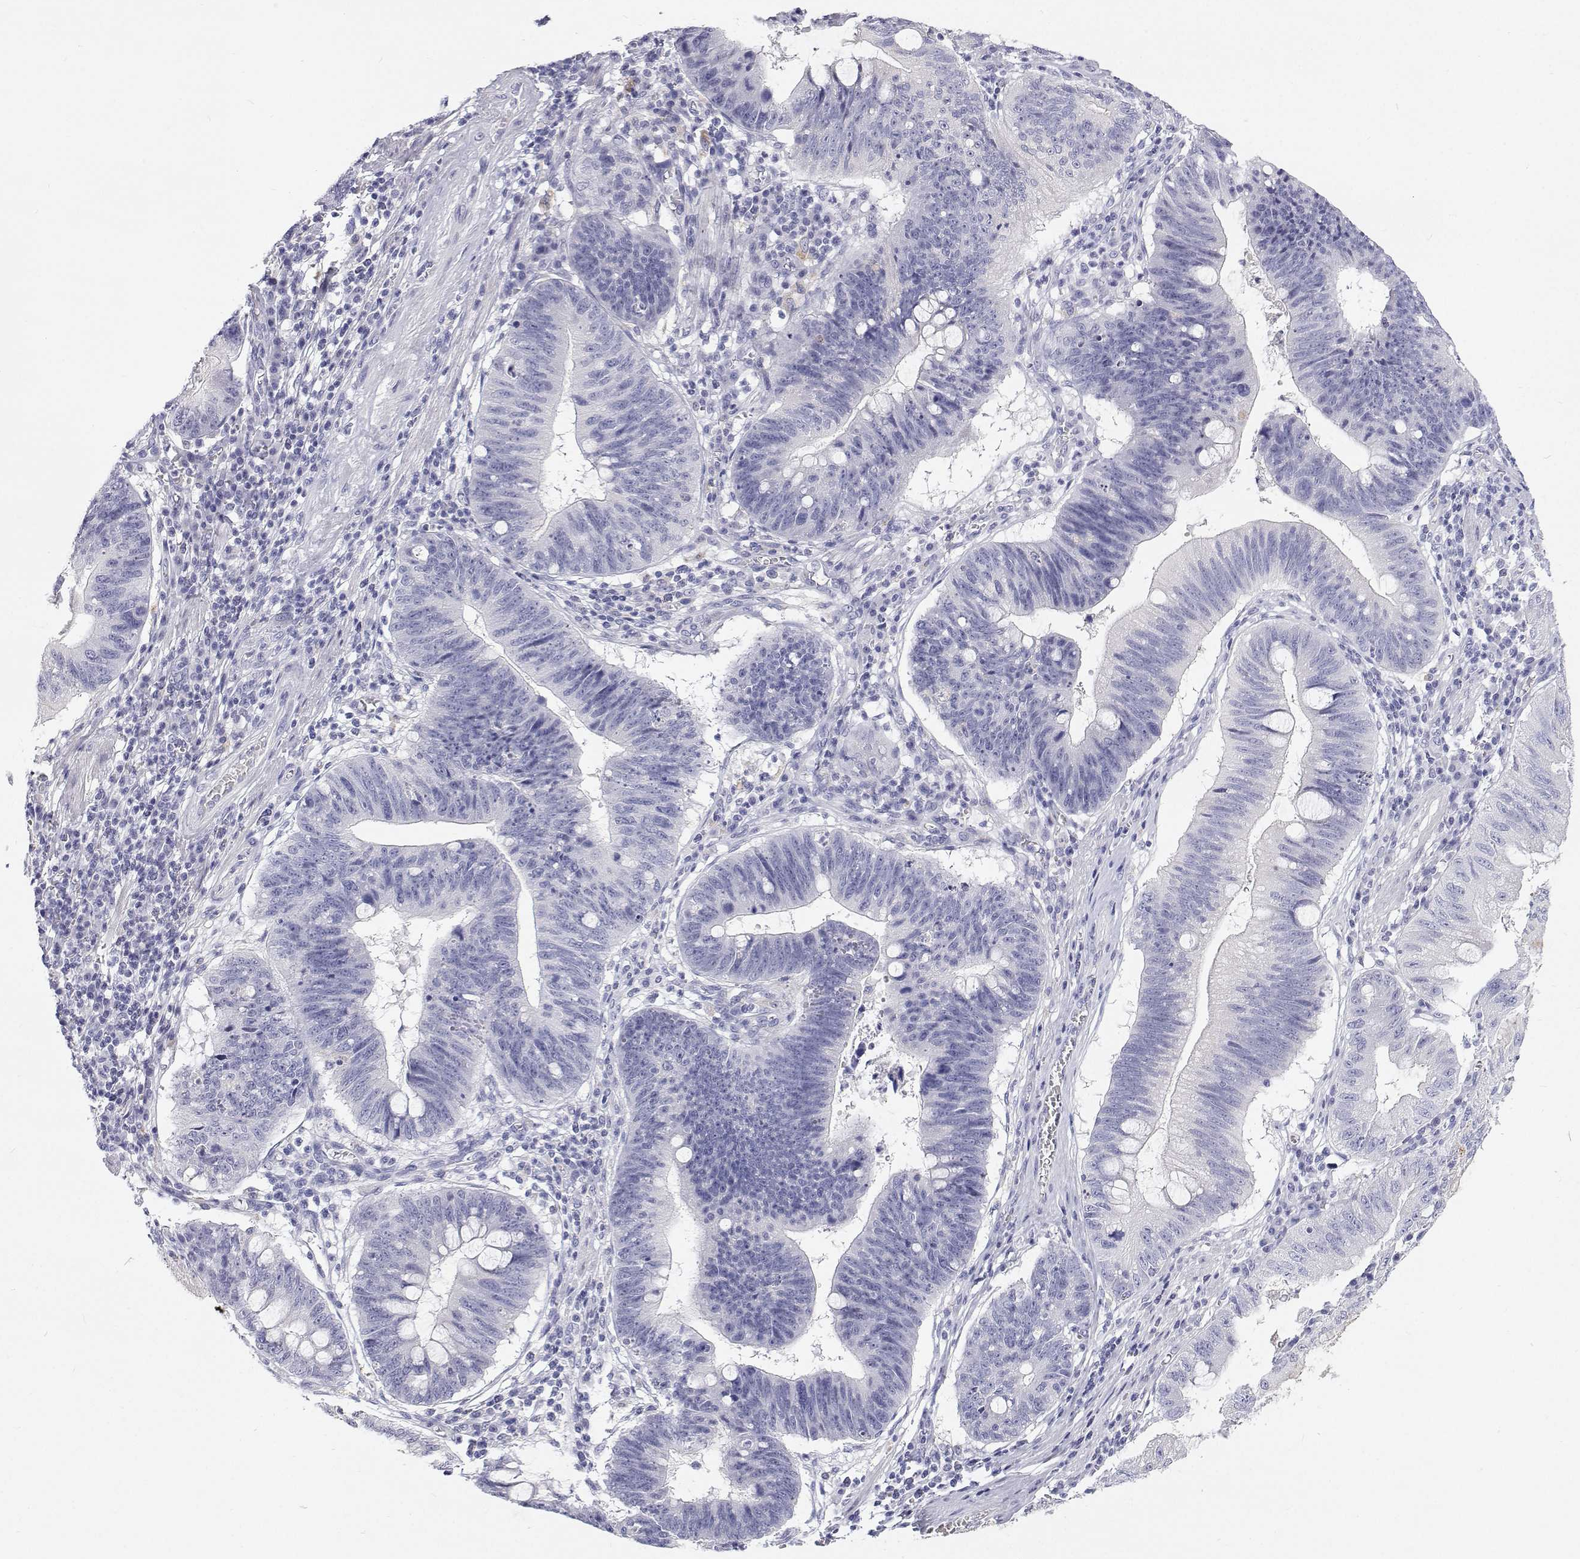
{"staining": {"intensity": "negative", "quantity": "none", "location": "none"}, "tissue": "stomach cancer", "cell_type": "Tumor cells", "image_type": "cancer", "snomed": [{"axis": "morphology", "description": "Adenocarcinoma, NOS"}, {"axis": "topography", "description": "Stomach"}], "caption": "Stomach cancer (adenocarcinoma) was stained to show a protein in brown. There is no significant expression in tumor cells.", "gene": "NCR2", "patient": {"sex": "male", "age": 59}}